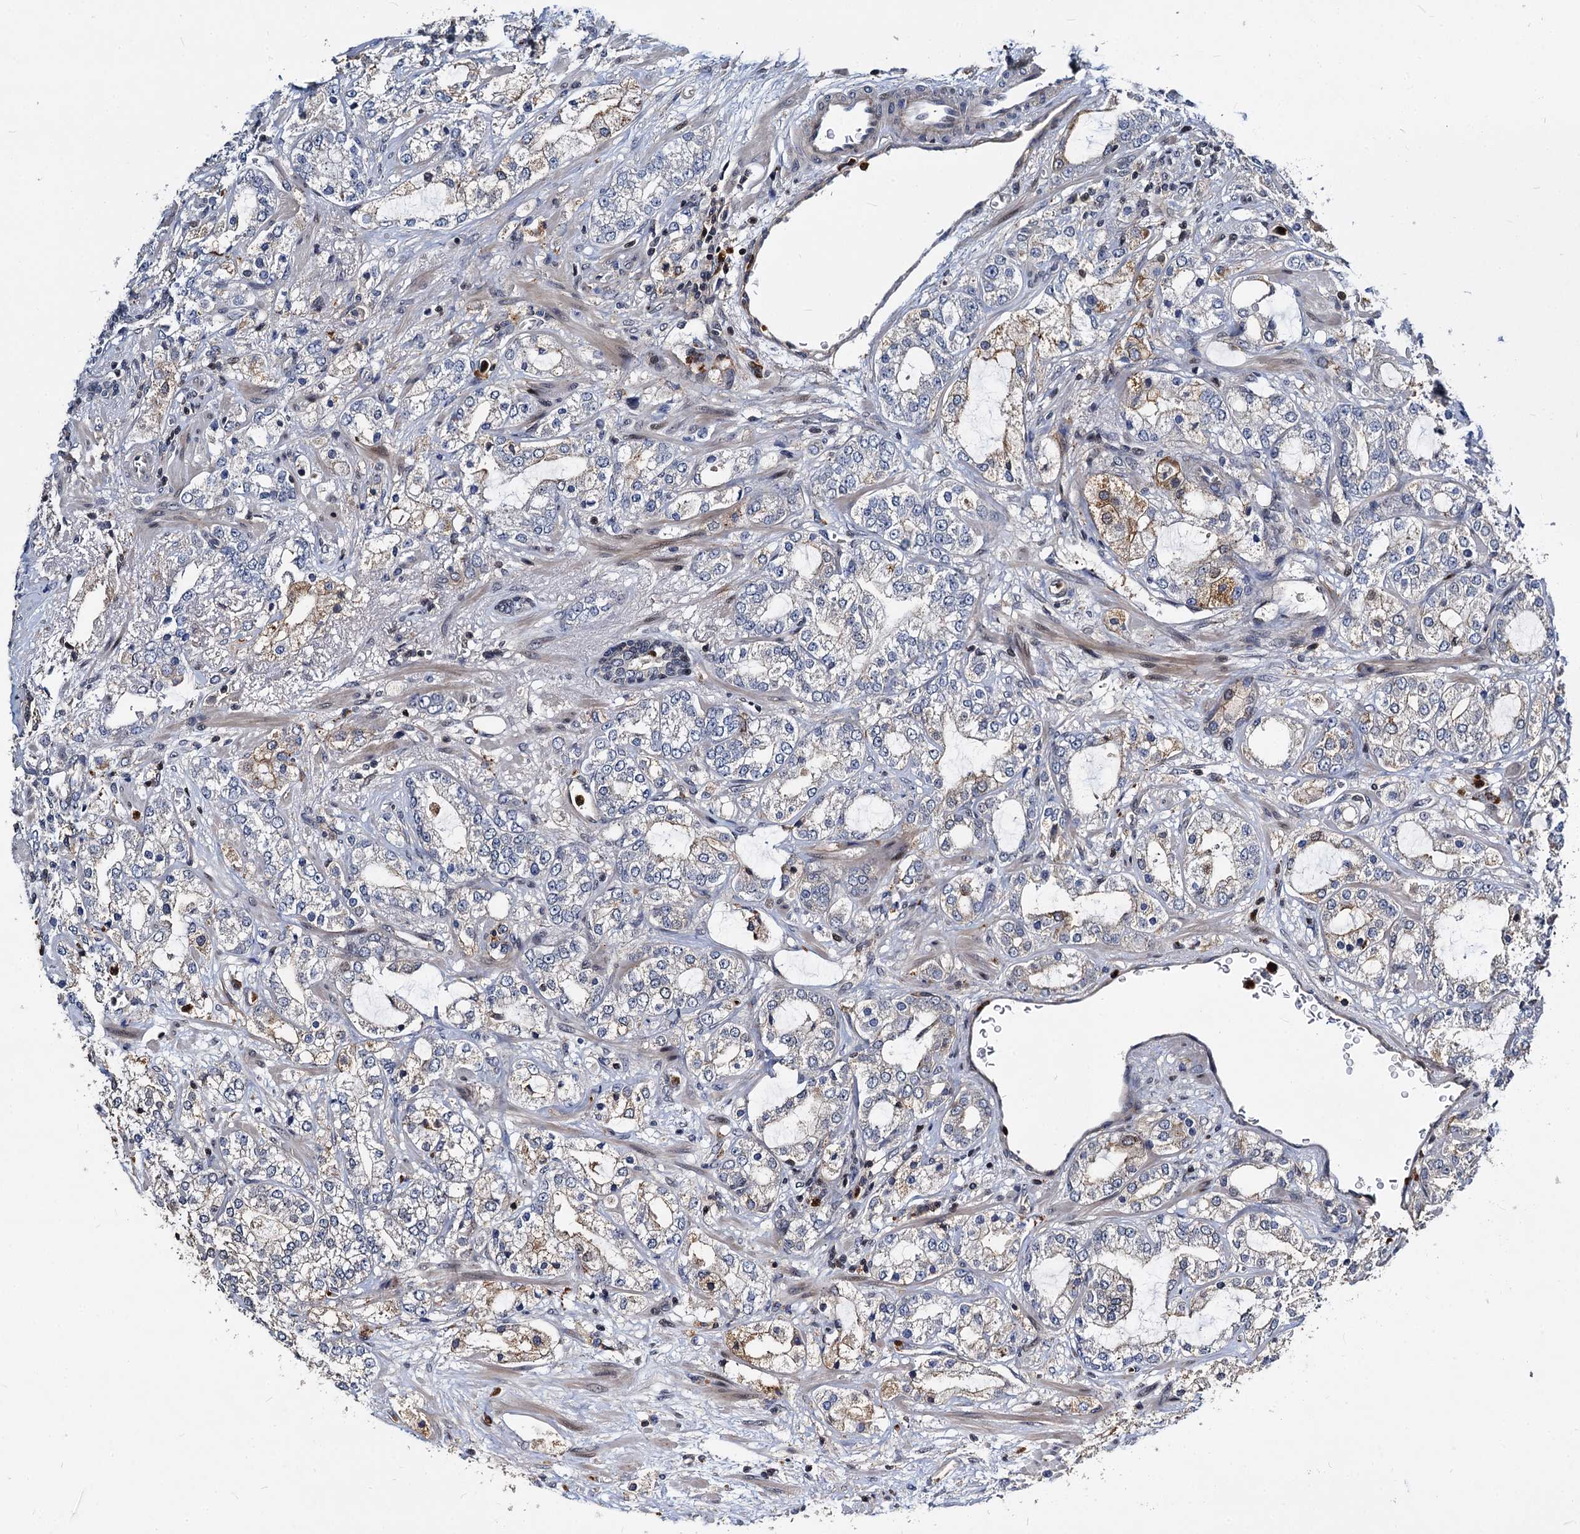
{"staining": {"intensity": "moderate", "quantity": "<25%", "location": "cytoplasmic/membranous"}, "tissue": "prostate cancer", "cell_type": "Tumor cells", "image_type": "cancer", "snomed": [{"axis": "morphology", "description": "Adenocarcinoma, High grade"}, {"axis": "topography", "description": "Prostate"}], "caption": "Protein expression analysis of prostate cancer (high-grade adenocarcinoma) demonstrates moderate cytoplasmic/membranous expression in approximately <25% of tumor cells. Immunohistochemistry stains the protein in brown and the nuclei are stained blue.", "gene": "ATG101", "patient": {"sex": "male", "age": 64}}